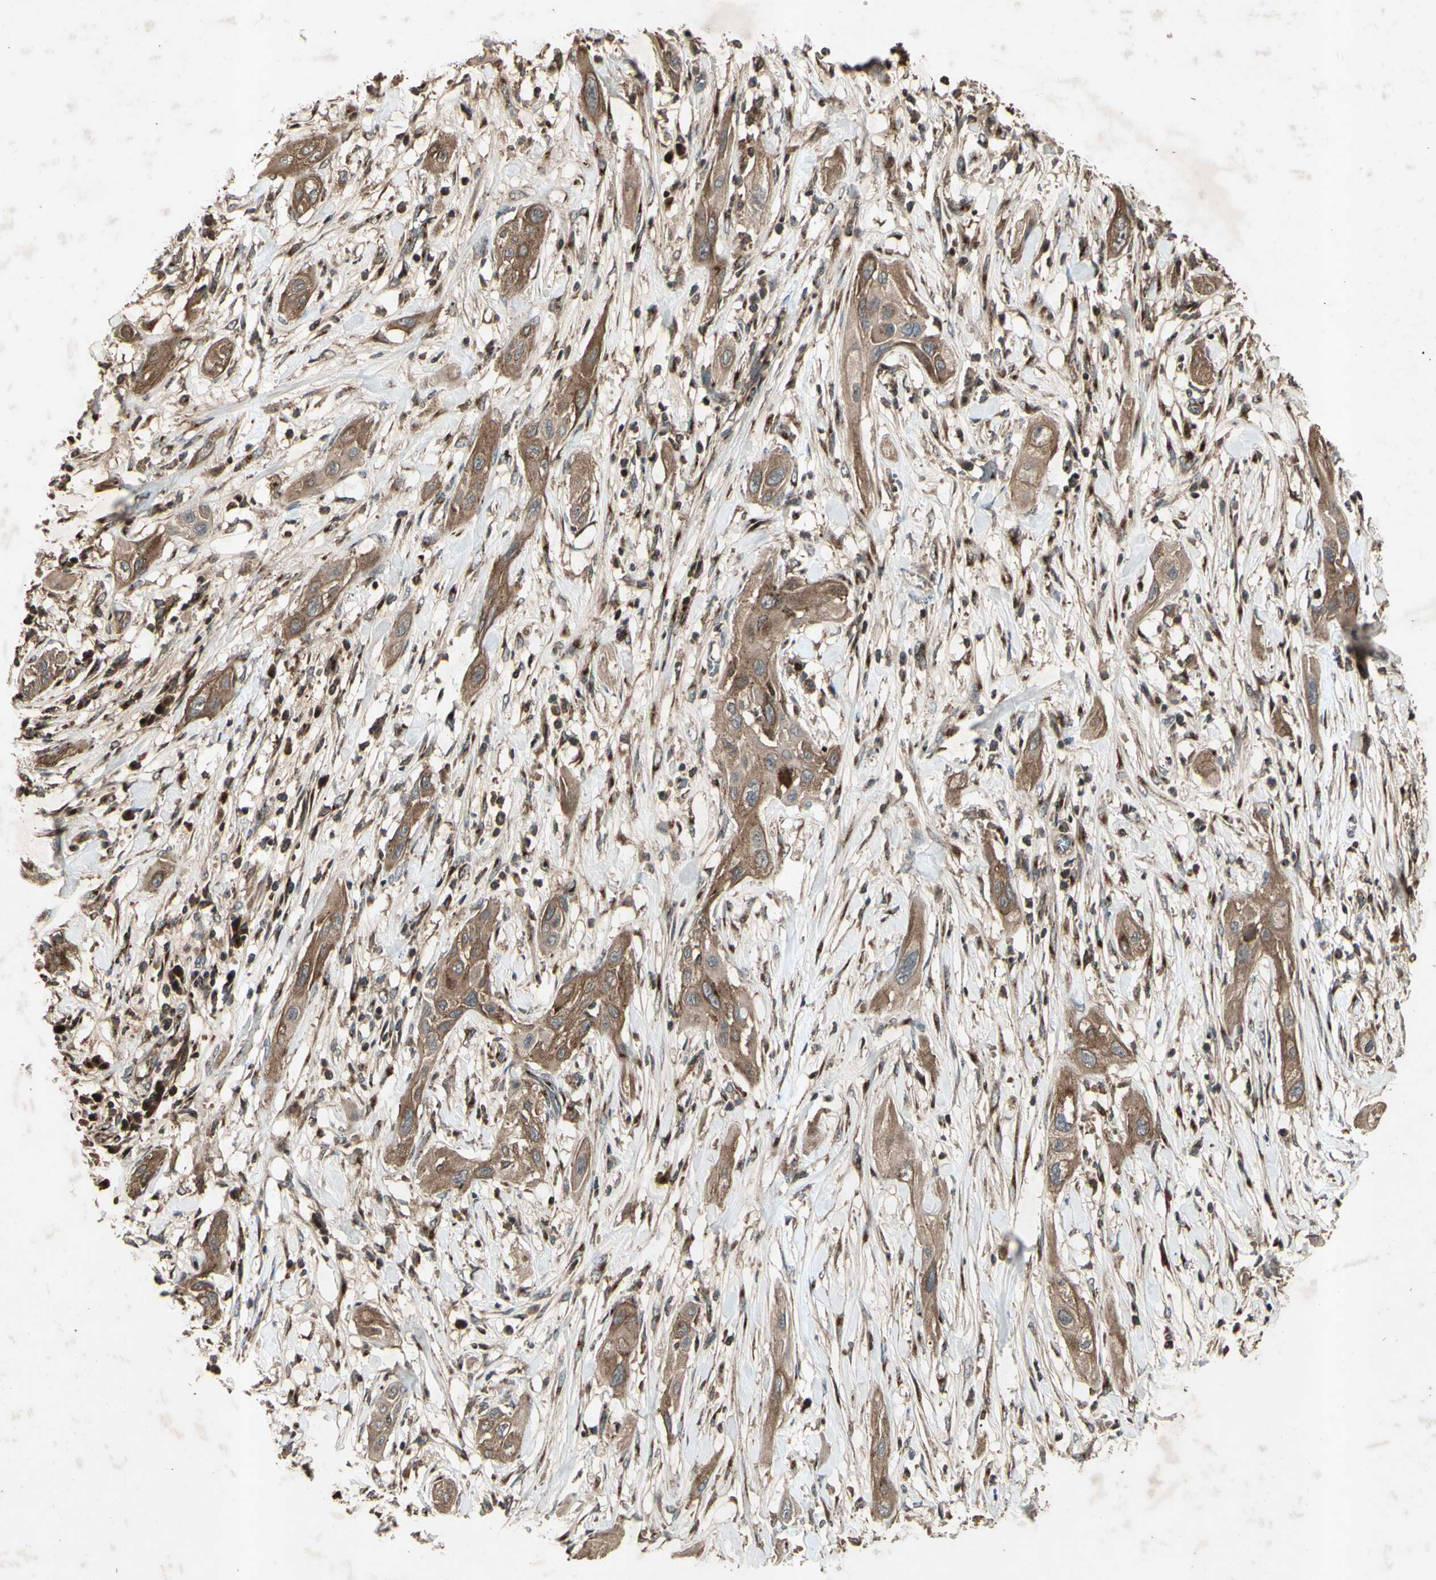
{"staining": {"intensity": "moderate", "quantity": ">75%", "location": "cytoplasmic/membranous"}, "tissue": "lung cancer", "cell_type": "Tumor cells", "image_type": "cancer", "snomed": [{"axis": "morphology", "description": "Squamous cell carcinoma, NOS"}, {"axis": "topography", "description": "Lung"}], "caption": "Squamous cell carcinoma (lung) was stained to show a protein in brown. There is medium levels of moderate cytoplasmic/membranous expression in approximately >75% of tumor cells. Ihc stains the protein in brown and the nuclei are stained blue.", "gene": "AP1G1", "patient": {"sex": "female", "age": 47}}